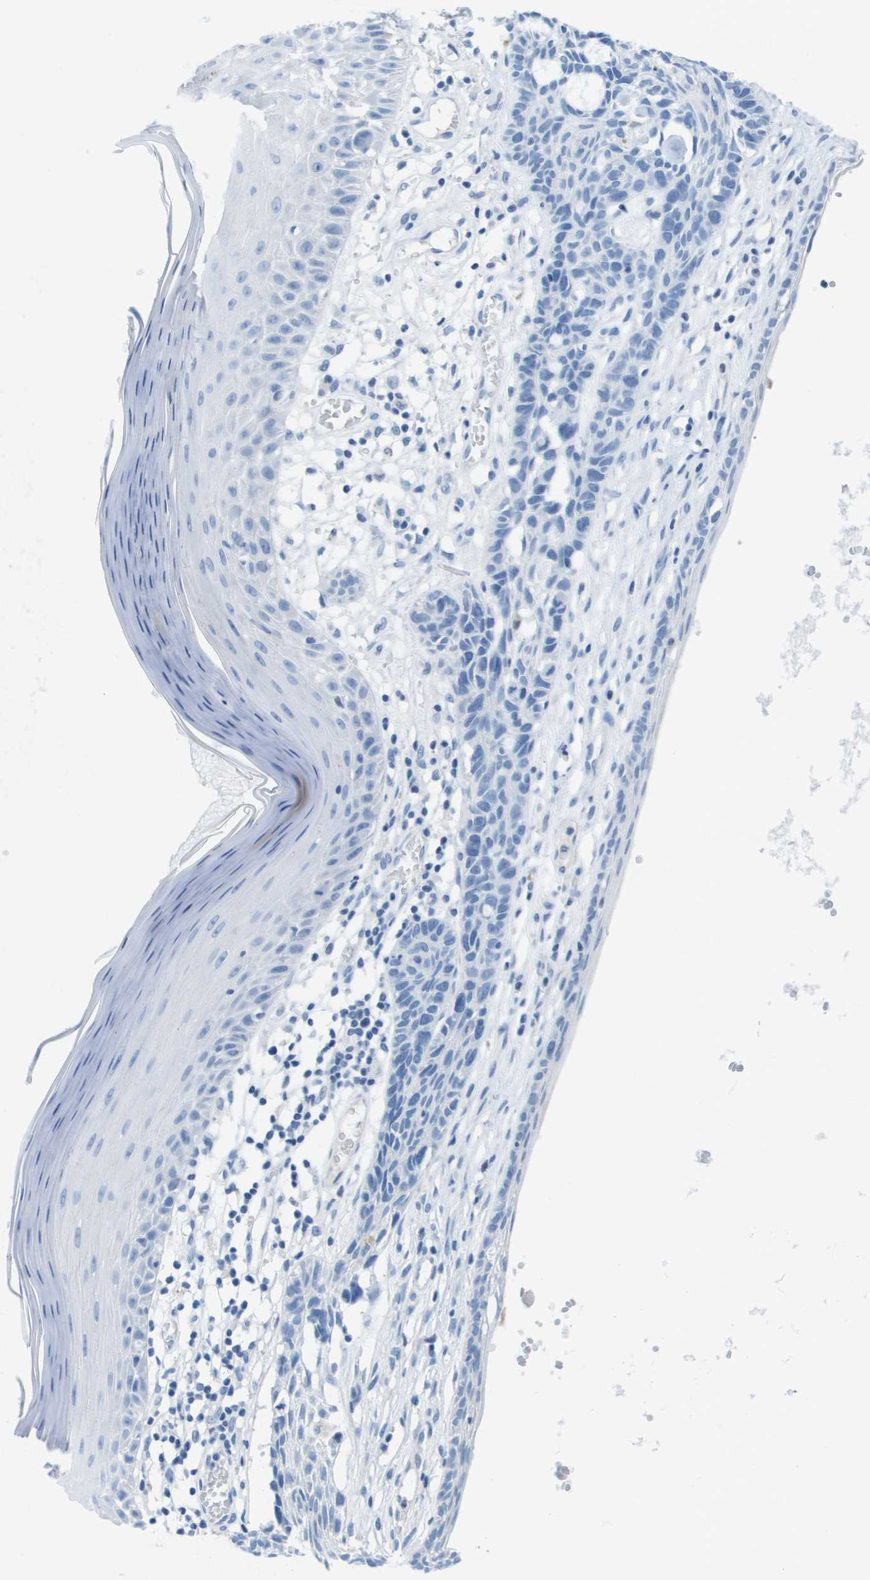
{"staining": {"intensity": "negative", "quantity": "none", "location": "none"}, "tissue": "skin cancer", "cell_type": "Tumor cells", "image_type": "cancer", "snomed": [{"axis": "morphology", "description": "Basal cell carcinoma"}, {"axis": "topography", "description": "Skin"}], "caption": "High magnification brightfield microscopy of basal cell carcinoma (skin) stained with DAB (brown) and counterstained with hematoxylin (blue): tumor cells show no significant positivity. (Brightfield microscopy of DAB immunohistochemistry (IHC) at high magnification).", "gene": "GPR18", "patient": {"sex": "male", "age": 67}}